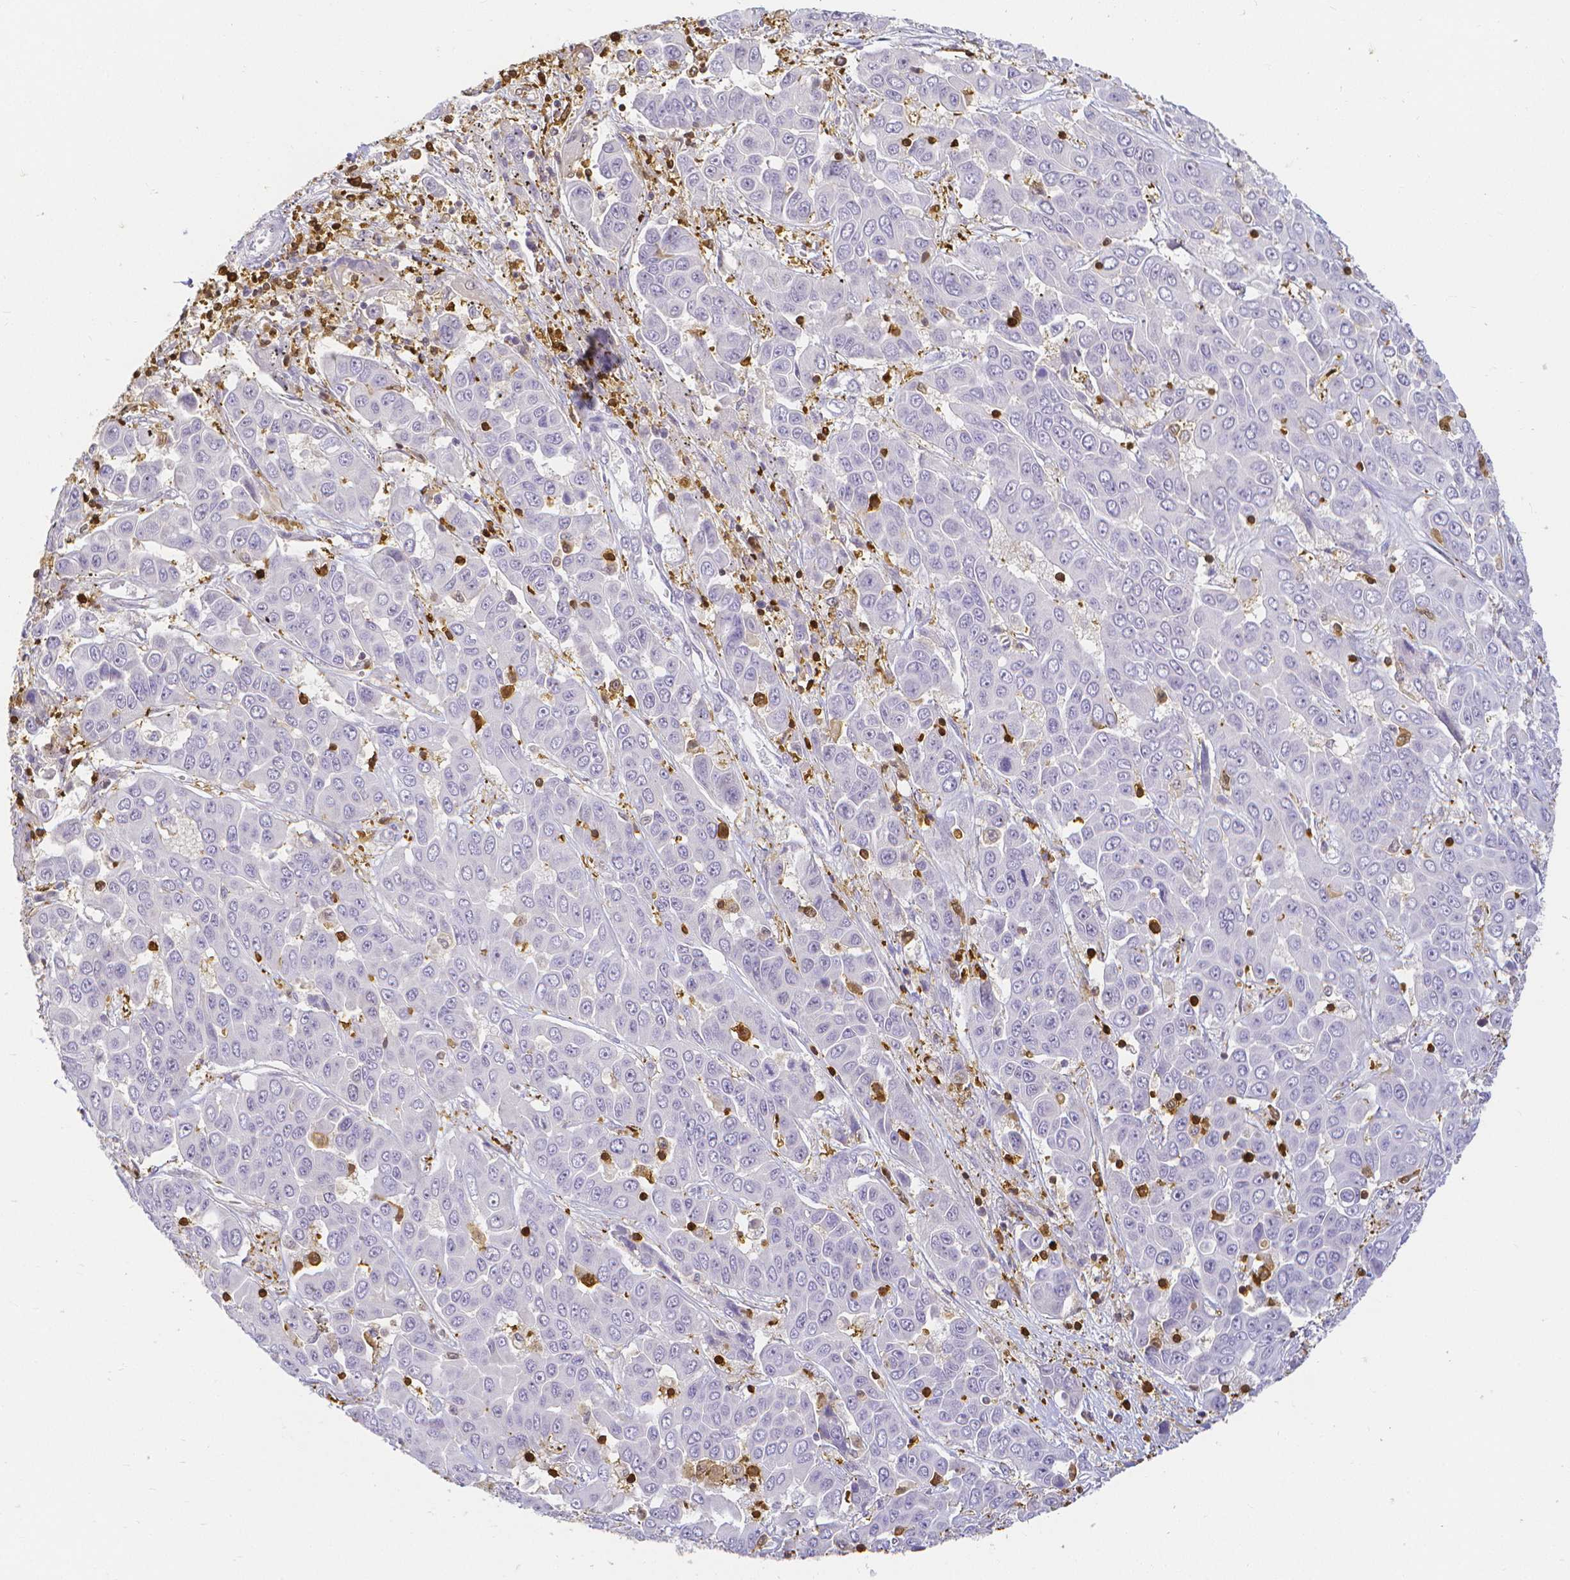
{"staining": {"intensity": "negative", "quantity": "none", "location": "none"}, "tissue": "liver cancer", "cell_type": "Tumor cells", "image_type": "cancer", "snomed": [{"axis": "morphology", "description": "Cholangiocarcinoma"}, {"axis": "topography", "description": "Liver"}], "caption": "Immunohistochemical staining of liver cancer (cholangiocarcinoma) shows no significant positivity in tumor cells.", "gene": "COTL1", "patient": {"sex": "female", "age": 52}}